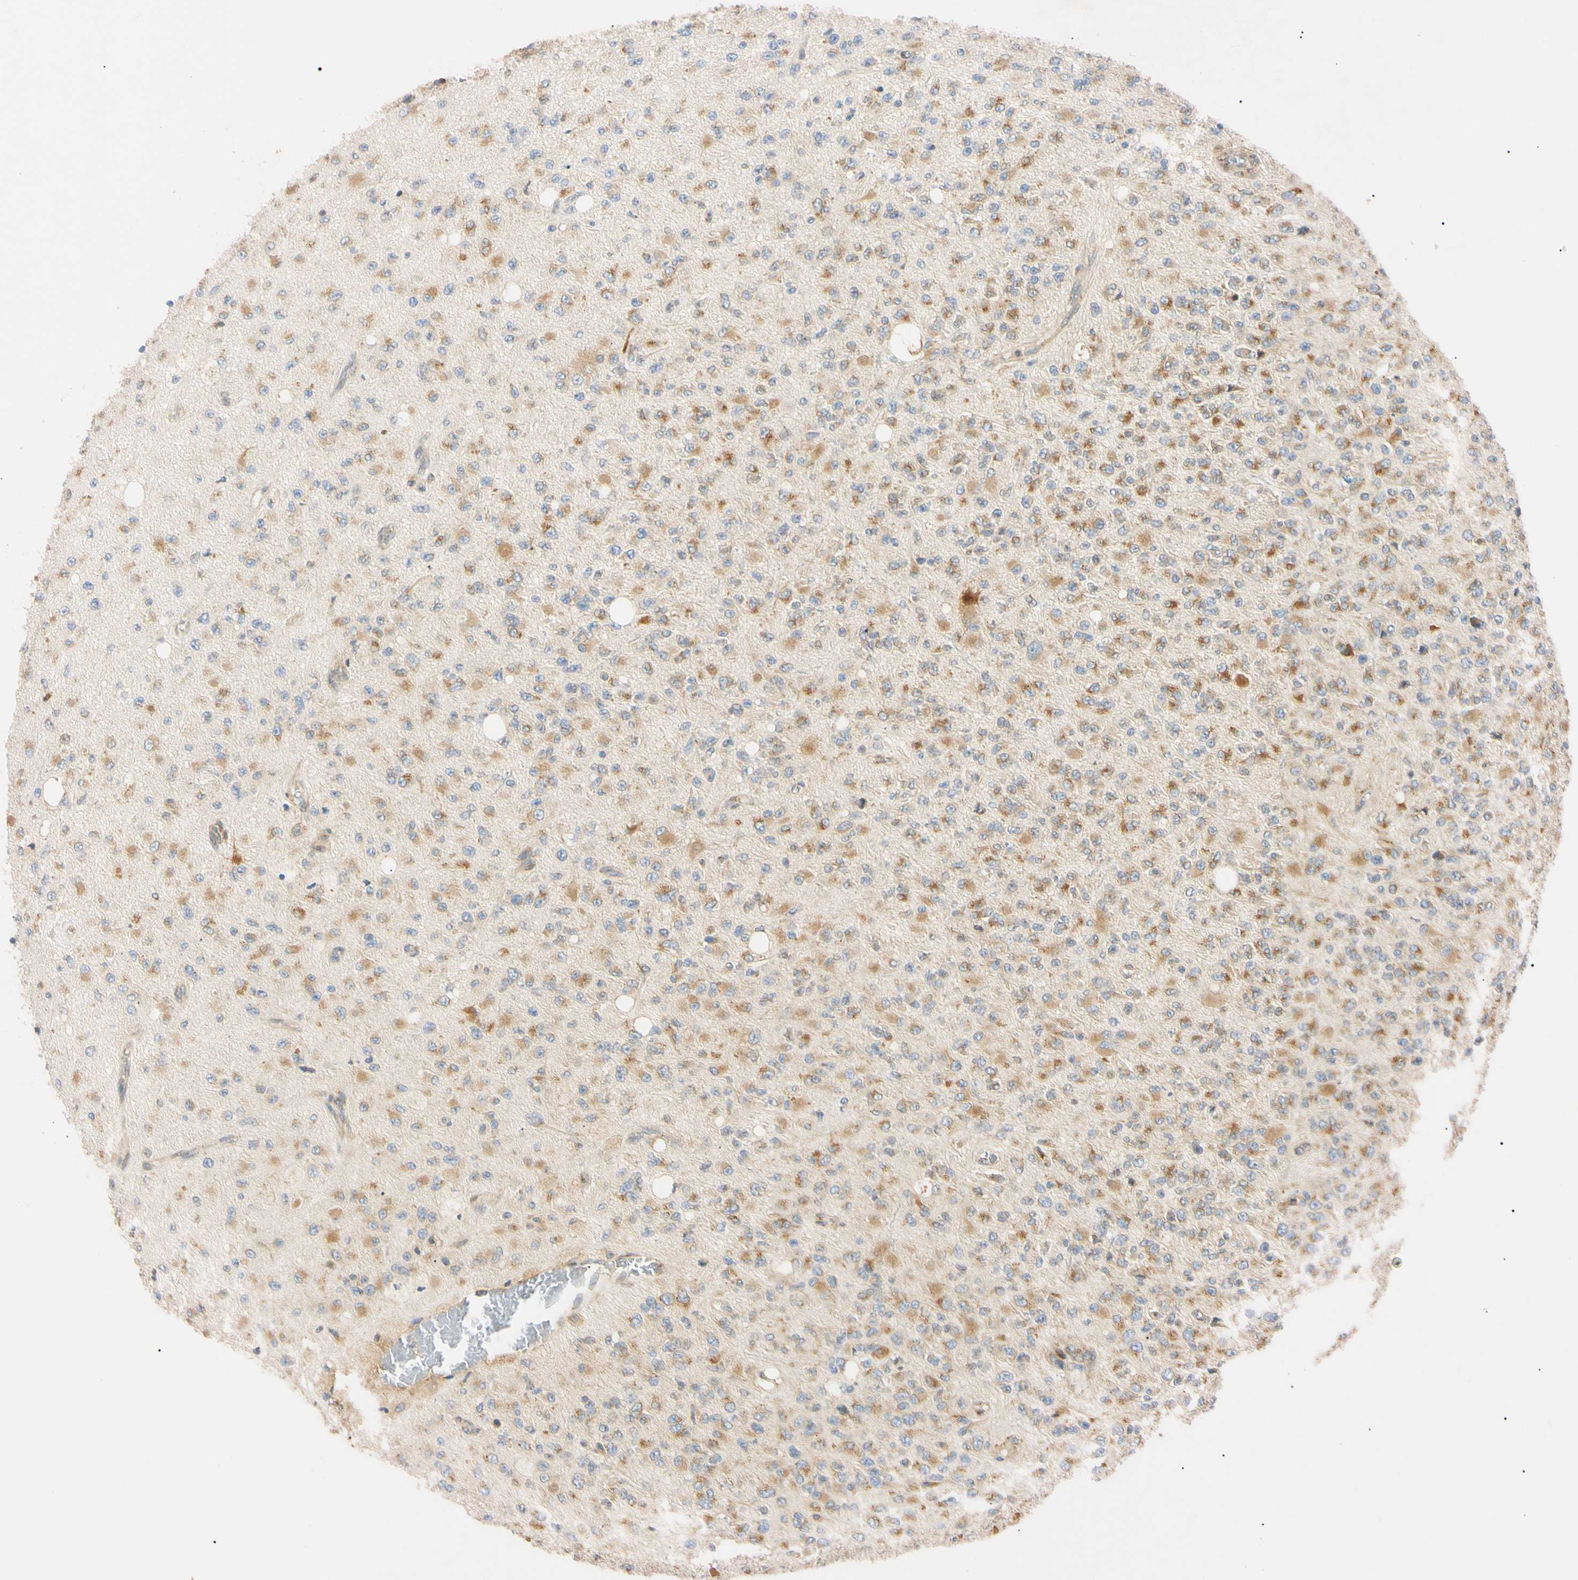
{"staining": {"intensity": "moderate", "quantity": "25%-75%", "location": "cytoplasmic/membranous"}, "tissue": "glioma", "cell_type": "Tumor cells", "image_type": "cancer", "snomed": [{"axis": "morphology", "description": "Glioma, malignant, High grade"}, {"axis": "topography", "description": "pancreas cauda"}], "caption": "This micrograph demonstrates IHC staining of human malignant high-grade glioma, with medium moderate cytoplasmic/membranous staining in approximately 25%-75% of tumor cells.", "gene": "IER3IP1", "patient": {"sex": "male", "age": 60}}